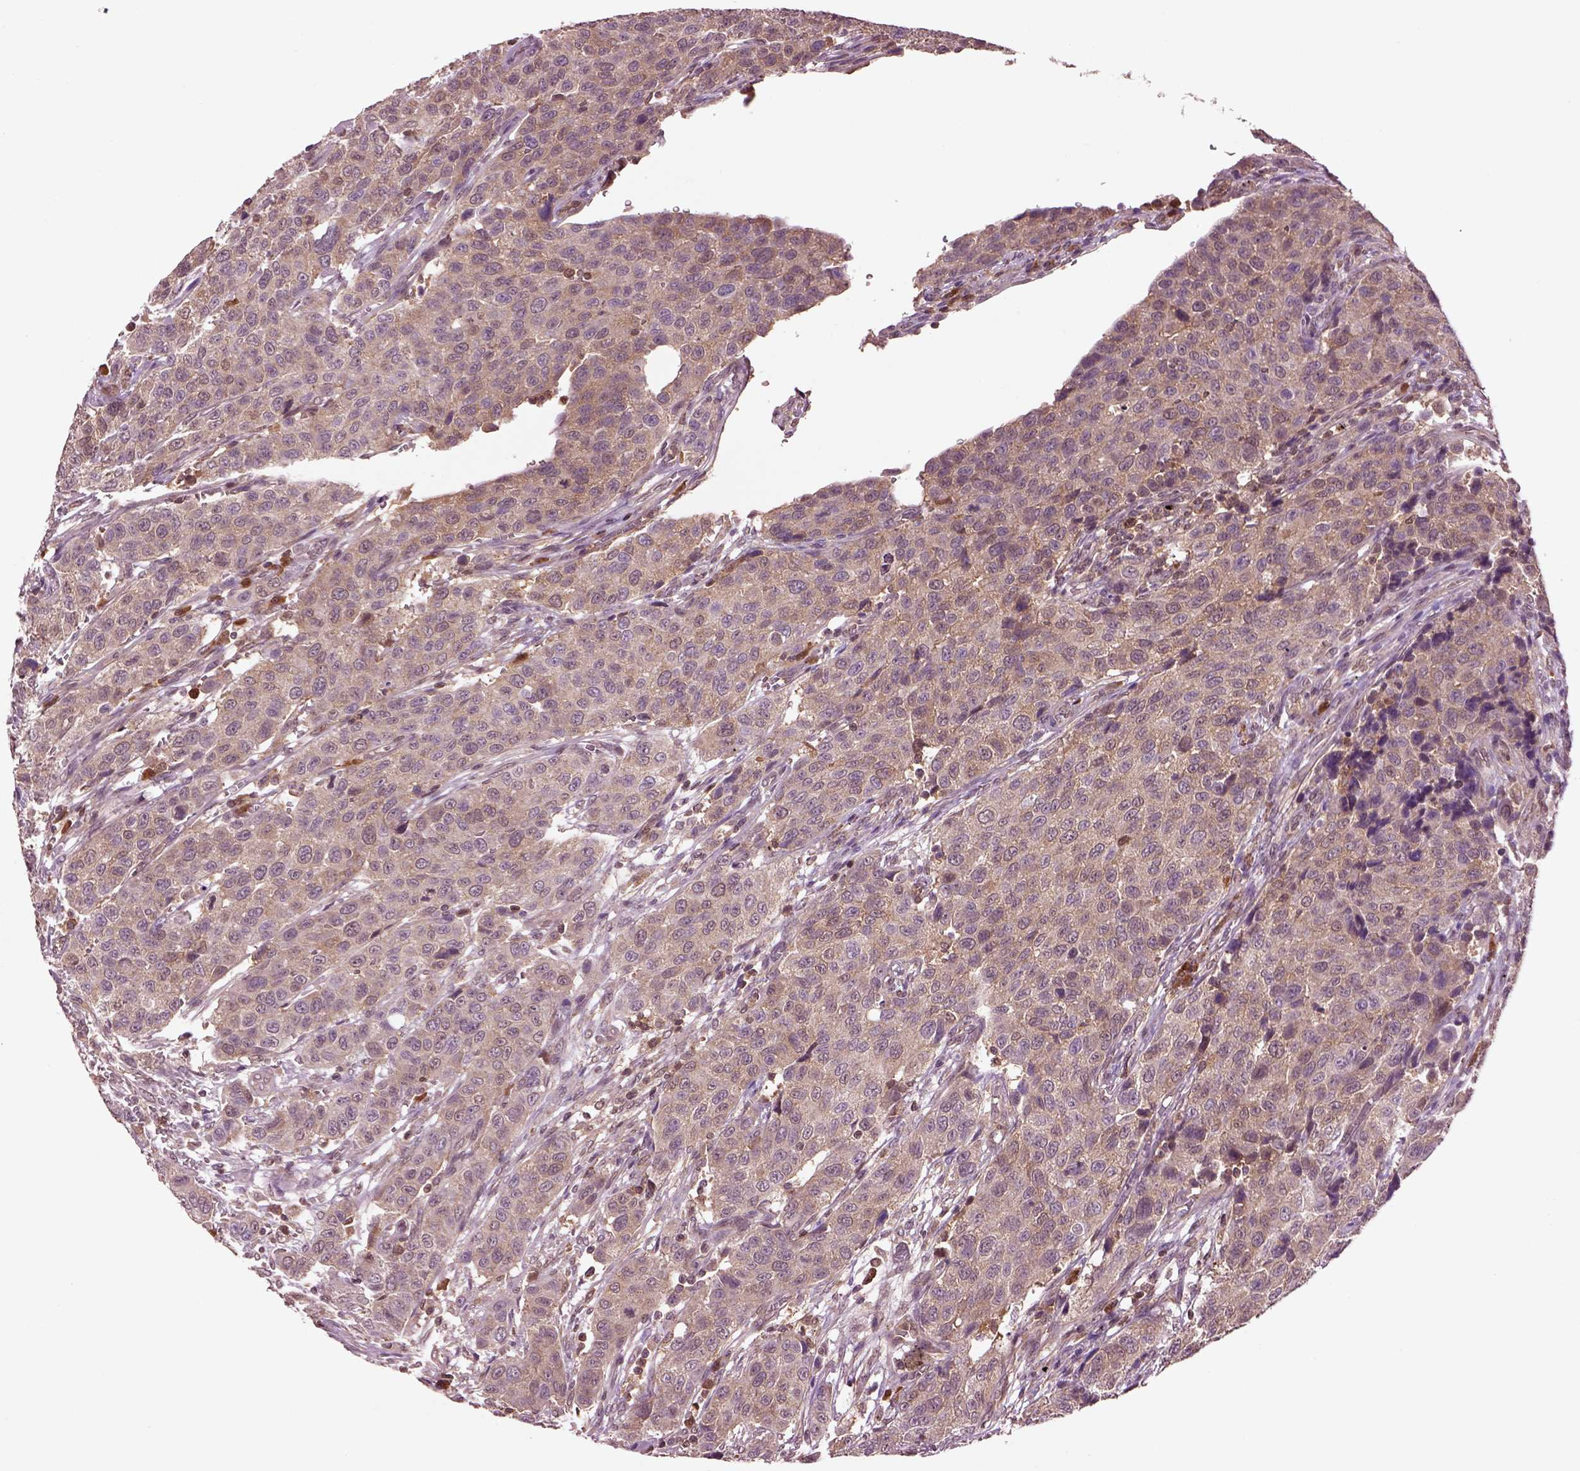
{"staining": {"intensity": "weak", "quantity": ">75%", "location": "cytoplasmic/membranous"}, "tissue": "urothelial cancer", "cell_type": "Tumor cells", "image_type": "cancer", "snomed": [{"axis": "morphology", "description": "Urothelial carcinoma, High grade"}, {"axis": "topography", "description": "Urinary bladder"}], "caption": "Urothelial cancer stained with a brown dye reveals weak cytoplasmic/membranous positive expression in approximately >75% of tumor cells.", "gene": "MDP1", "patient": {"sex": "female", "age": 58}}